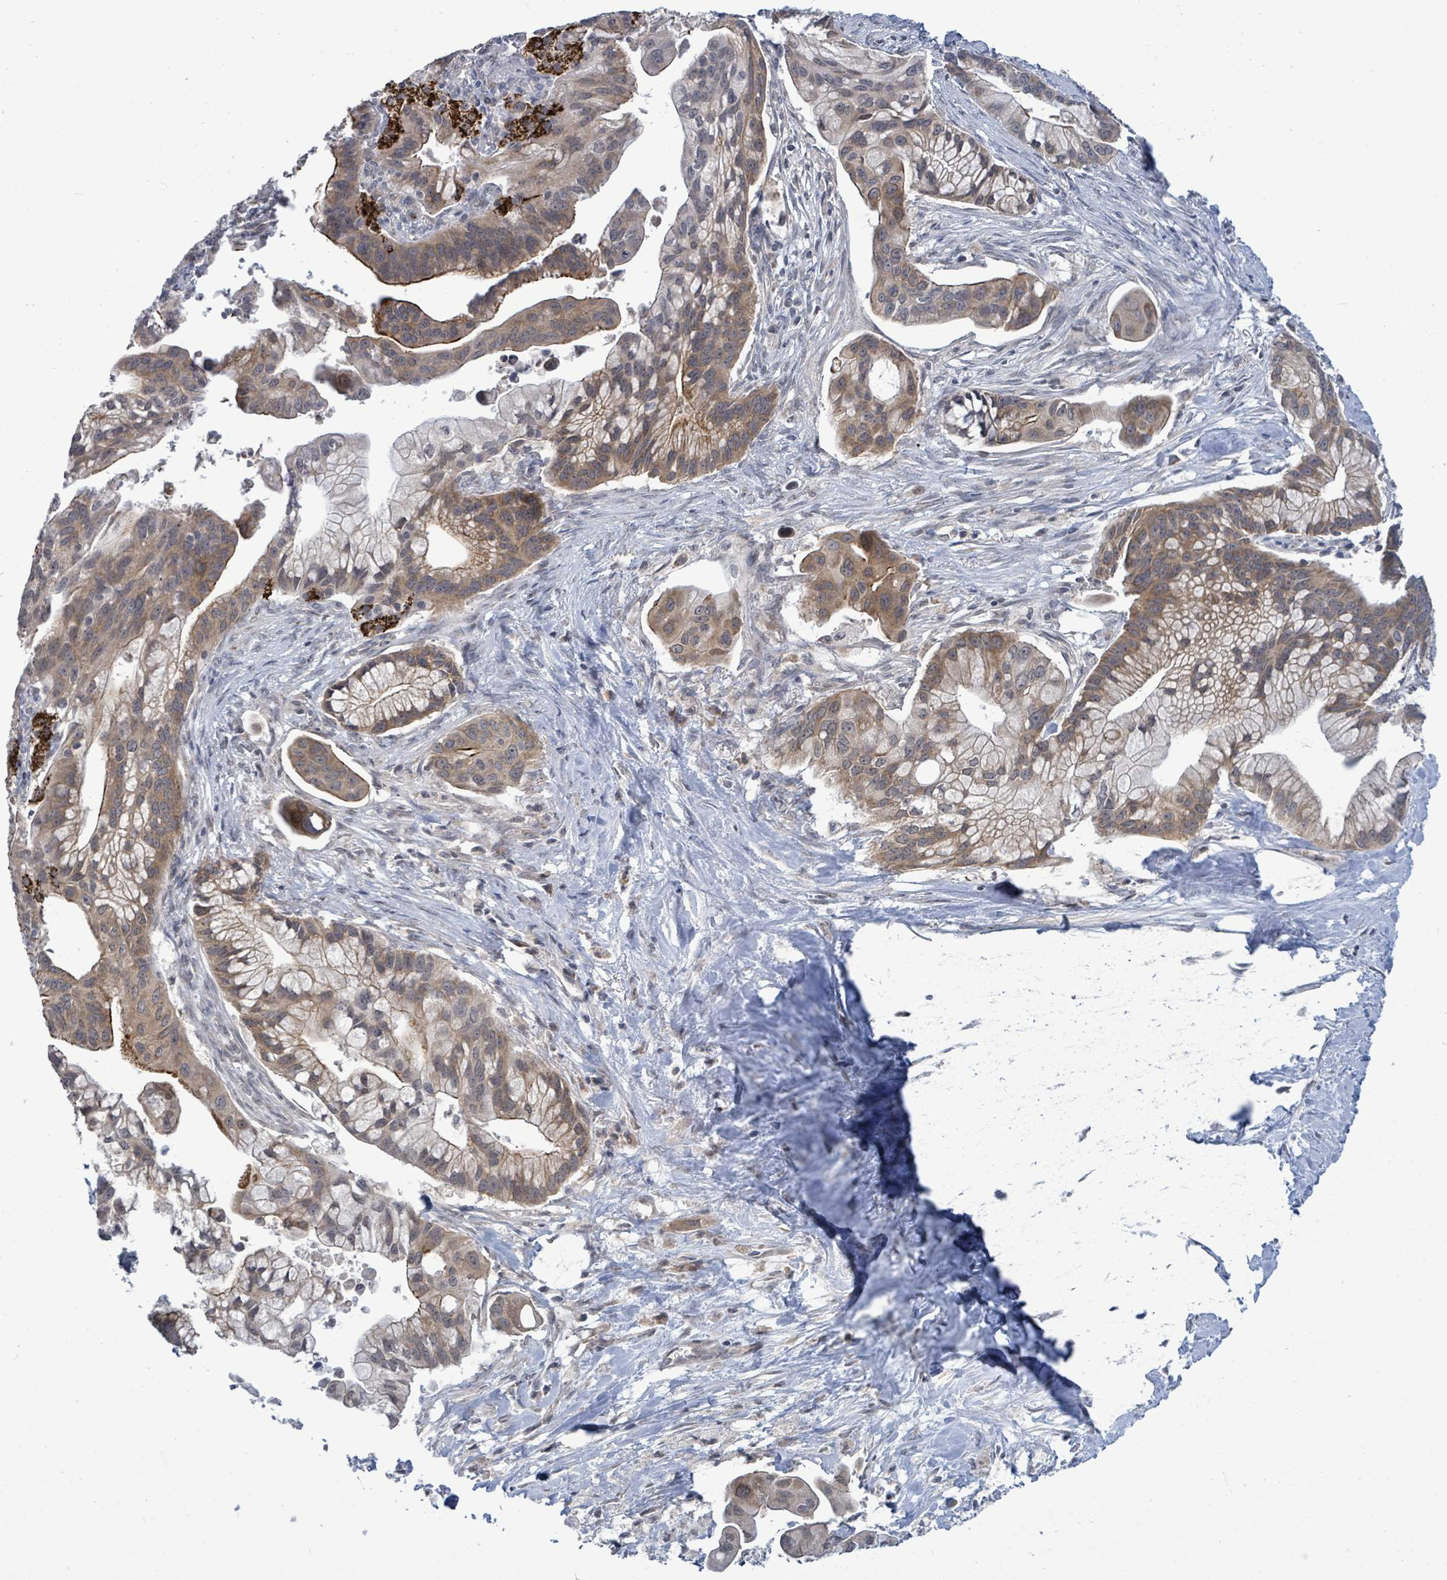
{"staining": {"intensity": "moderate", "quantity": ">75%", "location": "cytoplasmic/membranous"}, "tissue": "pancreatic cancer", "cell_type": "Tumor cells", "image_type": "cancer", "snomed": [{"axis": "morphology", "description": "Adenocarcinoma, NOS"}, {"axis": "topography", "description": "Pancreas"}], "caption": "The histopathology image demonstrates a brown stain indicating the presence of a protein in the cytoplasmic/membranous of tumor cells in pancreatic cancer (adenocarcinoma). (brown staining indicates protein expression, while blue staining denotes nuclei).", "gene": "COQ10B", "patient": {"sex": "male", "age": 68}}